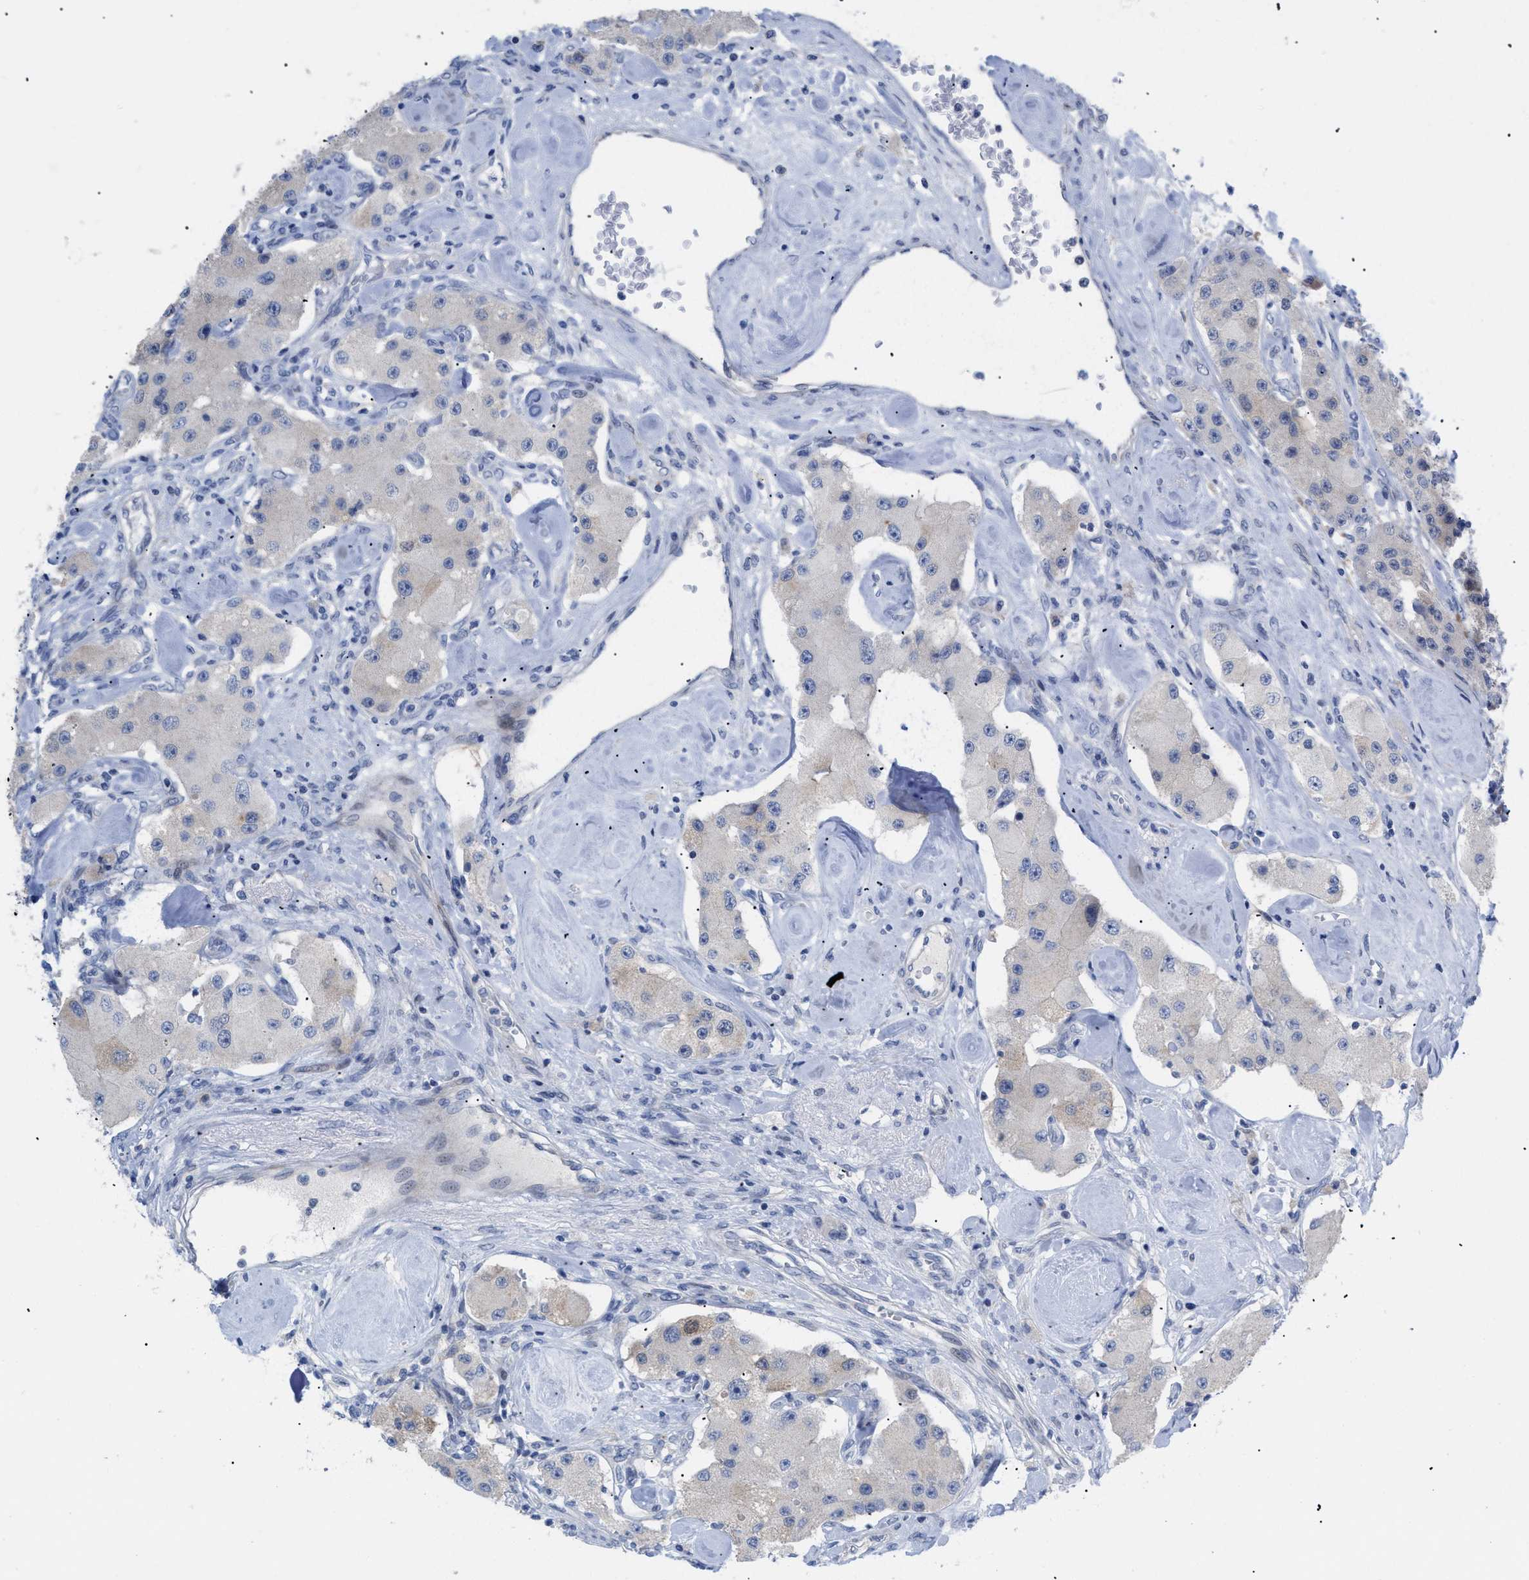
{"staining": {"intensity": "negative", "quantity": "none", "location": "none"}, "tissue": "carcinoid", "cell_type": "Tumor cells", "image_type": "cancer", "snomed": [{"axis": "morphology", "description": "Carcinoid, malignant, NOS"}, {"axis": "topography", "description": "Pancreas"}], "caption": "This is an immunohistochemistry histopathology image of human malignant carcinoid. There is no staining in tumor cells.", "gene": "CAV3", "patient": {"sex": "male", "age": 41}}